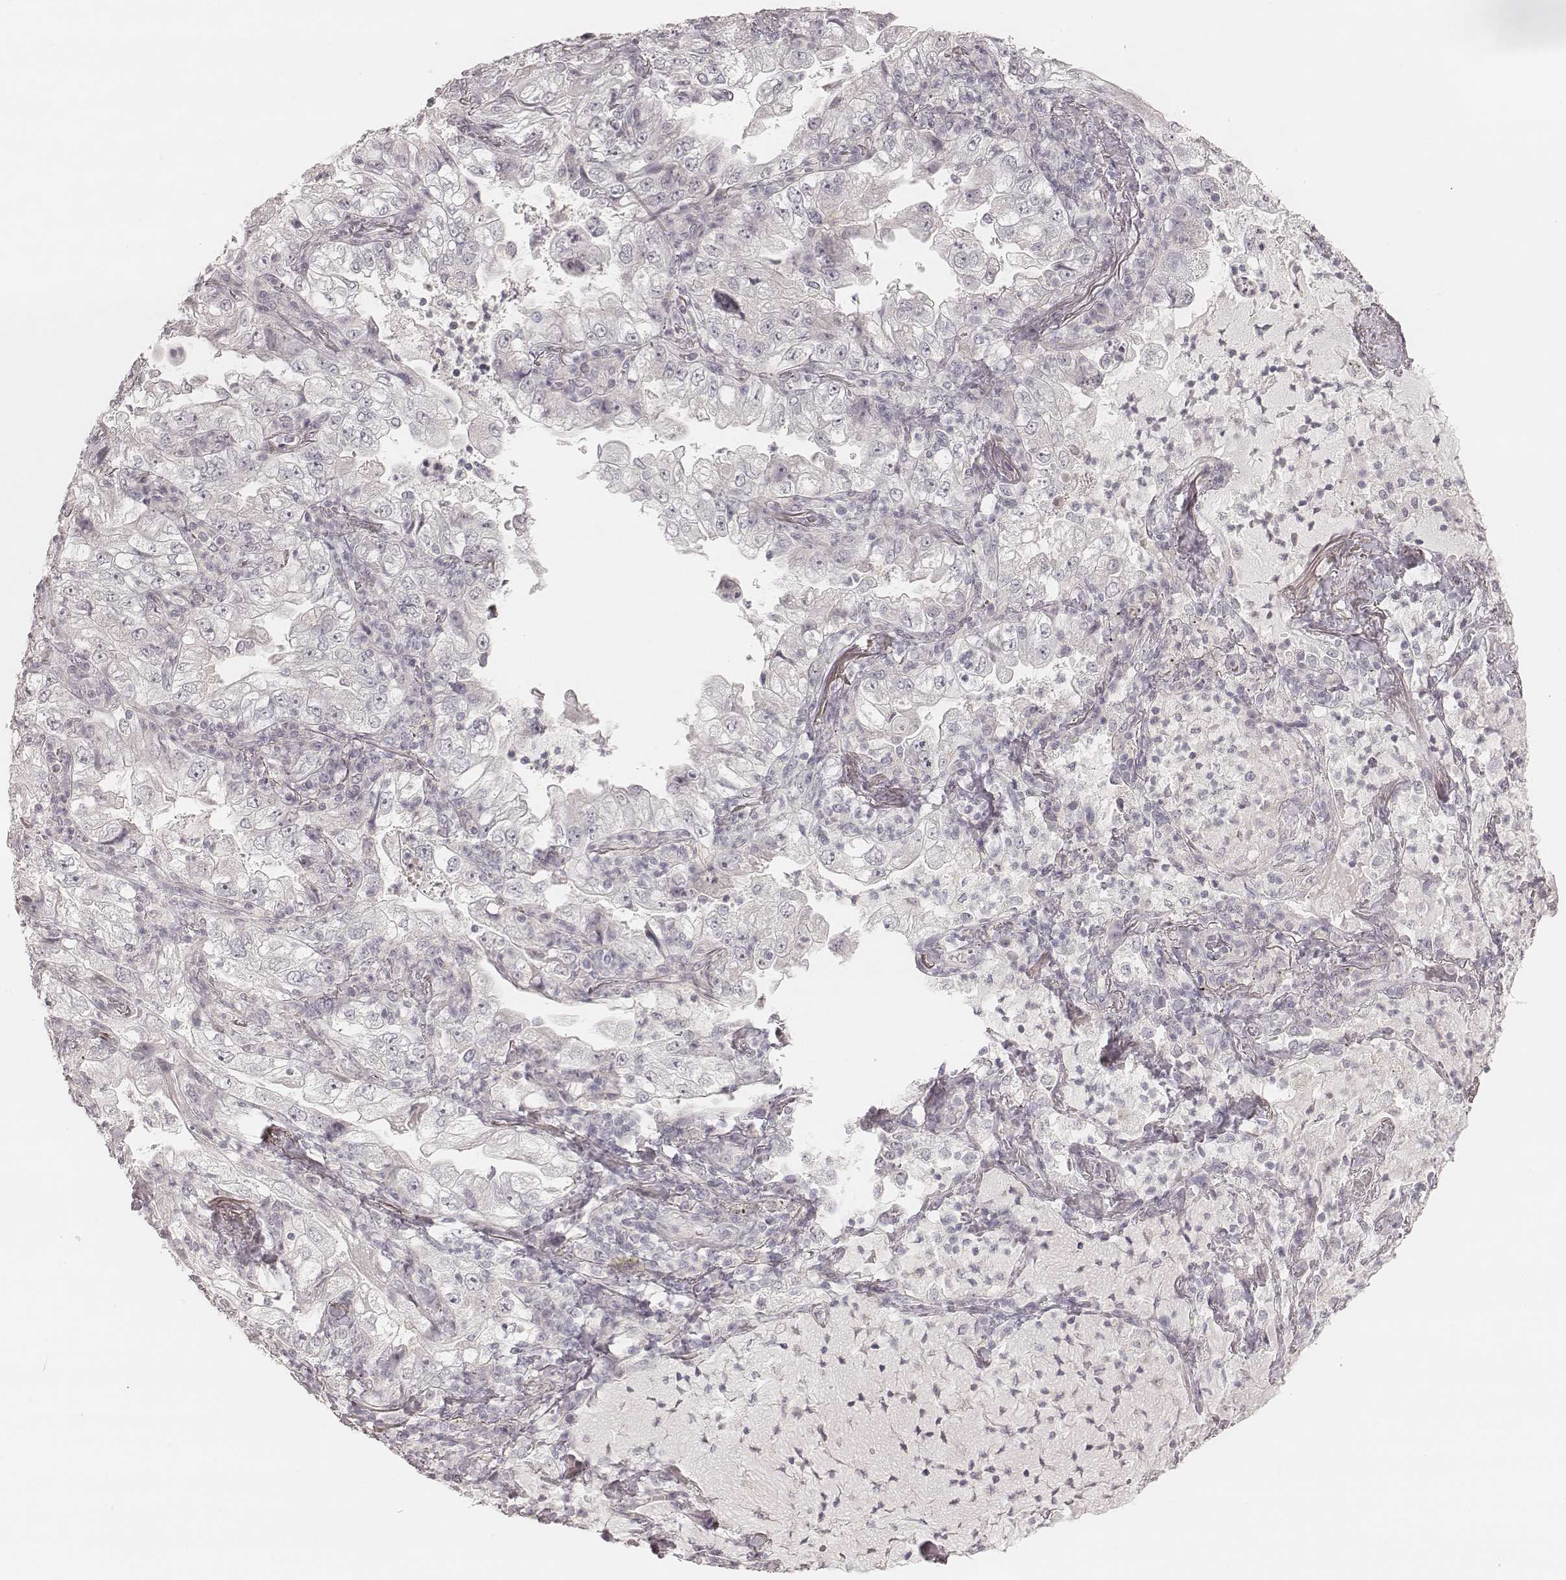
{"staining": {"intensity": "negative", "quantity": "none", "location": "none"}, "tissue": "lung cancer", "cell_type": "Tumor cells", "image_type": "cancer", "snomed": [{"axis": "morphology", "description": "Adenocarcinoma, NOS"}, {"axis": "topography", "description": "Lung"}], "caption": "IHC photomicrograph of neoplastic tissue: human lung cancer (adenocarcinoma) stained with DAB (3,3'-diaminobenzidine) exhibits no significant protein expression in tumor cells.", "gene": "ACACB", "patient": {"sex": "female", "age": 73}}